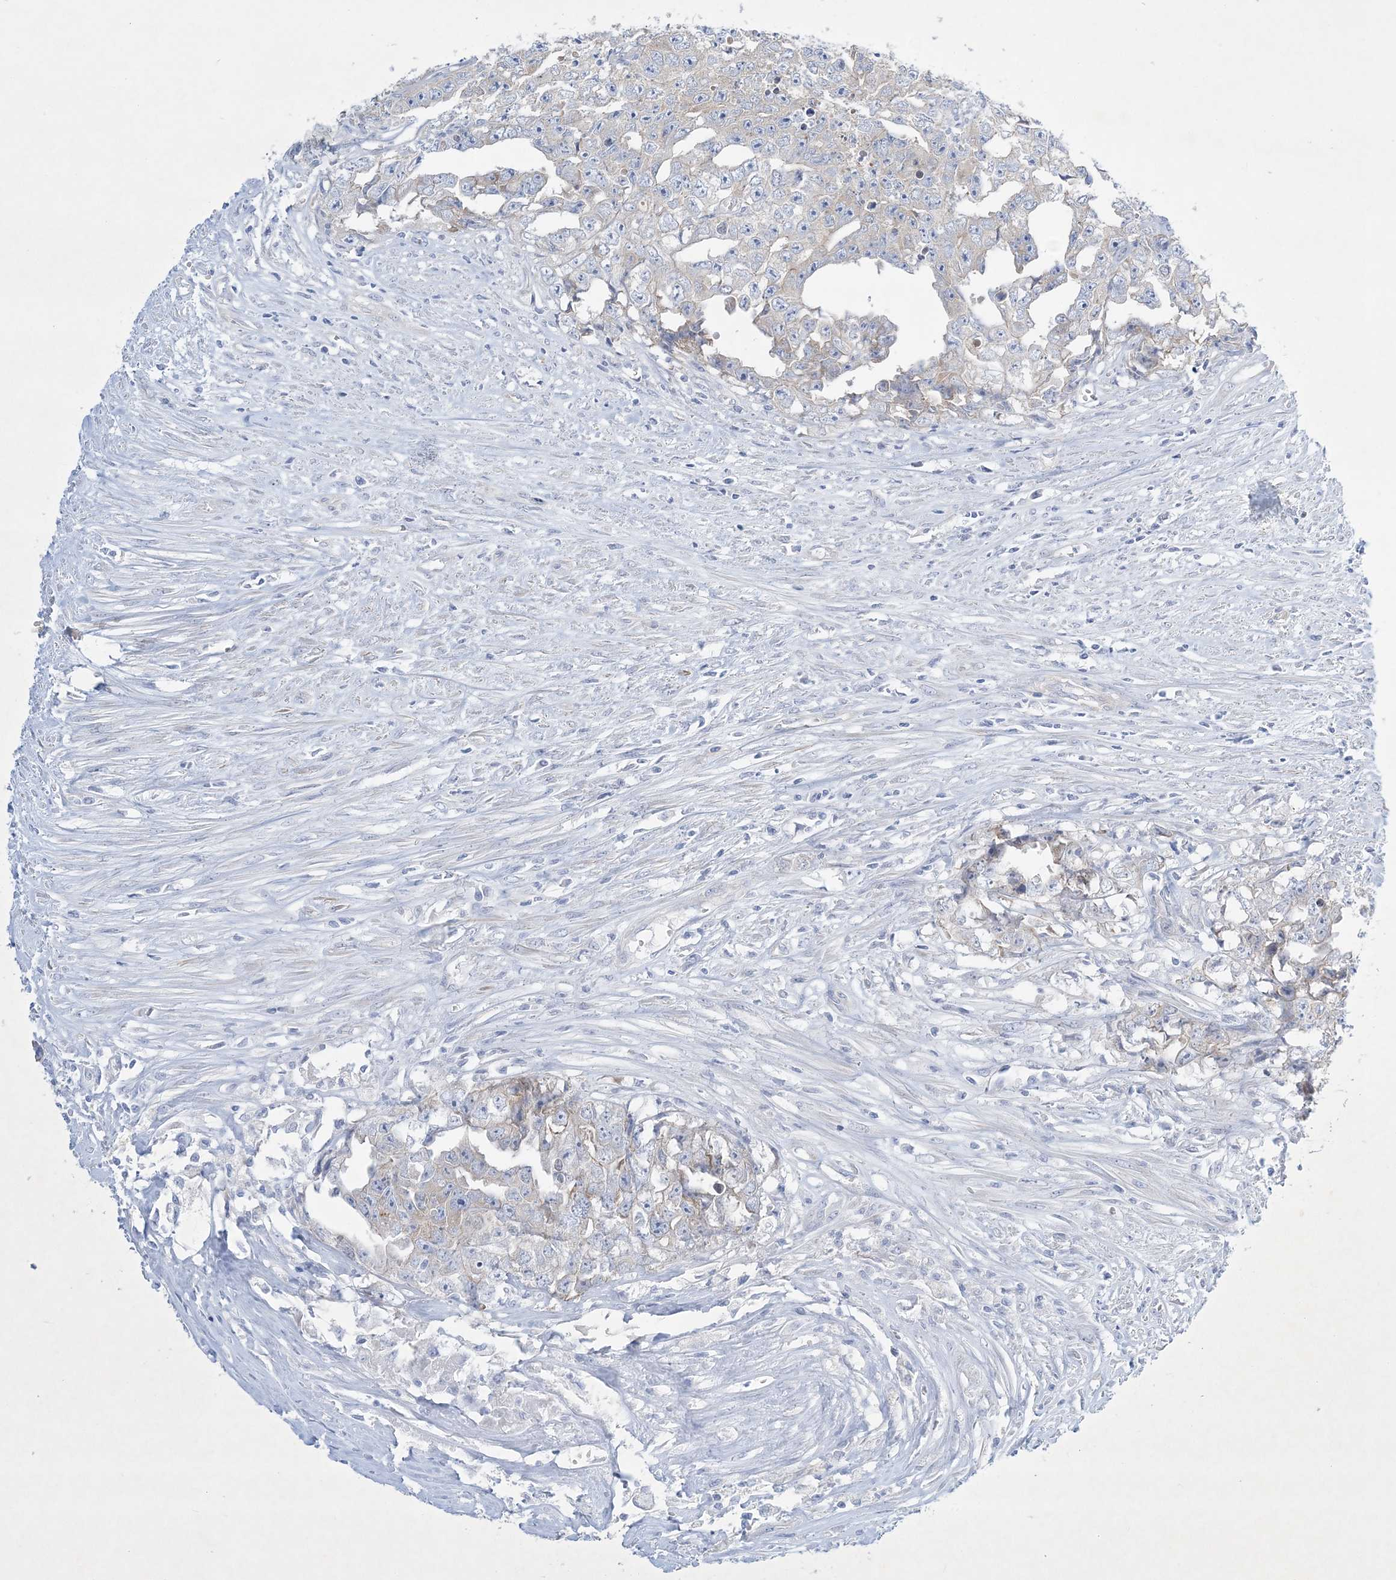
{"staining": {"intensity": "weak", "quantity": "25%-75%", "location": "cytoplasmic/membranous"}, "tissue": "testis cancer", "cell_type": "Tumor cells", "image_type": "cancer", "snomed": [{"axis": "morphology", "description": "Seminoma, NOS"}, {"axis": "morphology", "description": "Carcinoma, Embryonal, NOS"}, {"axis": "topography", "description": "Testis"}], "caption": "Tumor cells exhibit low levels of weak cytoplasmic/membranous staining in about 25%-75% of cells in human testis cancer. (IHC, brightfield microscopy, high magnification).", "gene": "FARSB", "patient": {"sex": "male", "age": 43}}